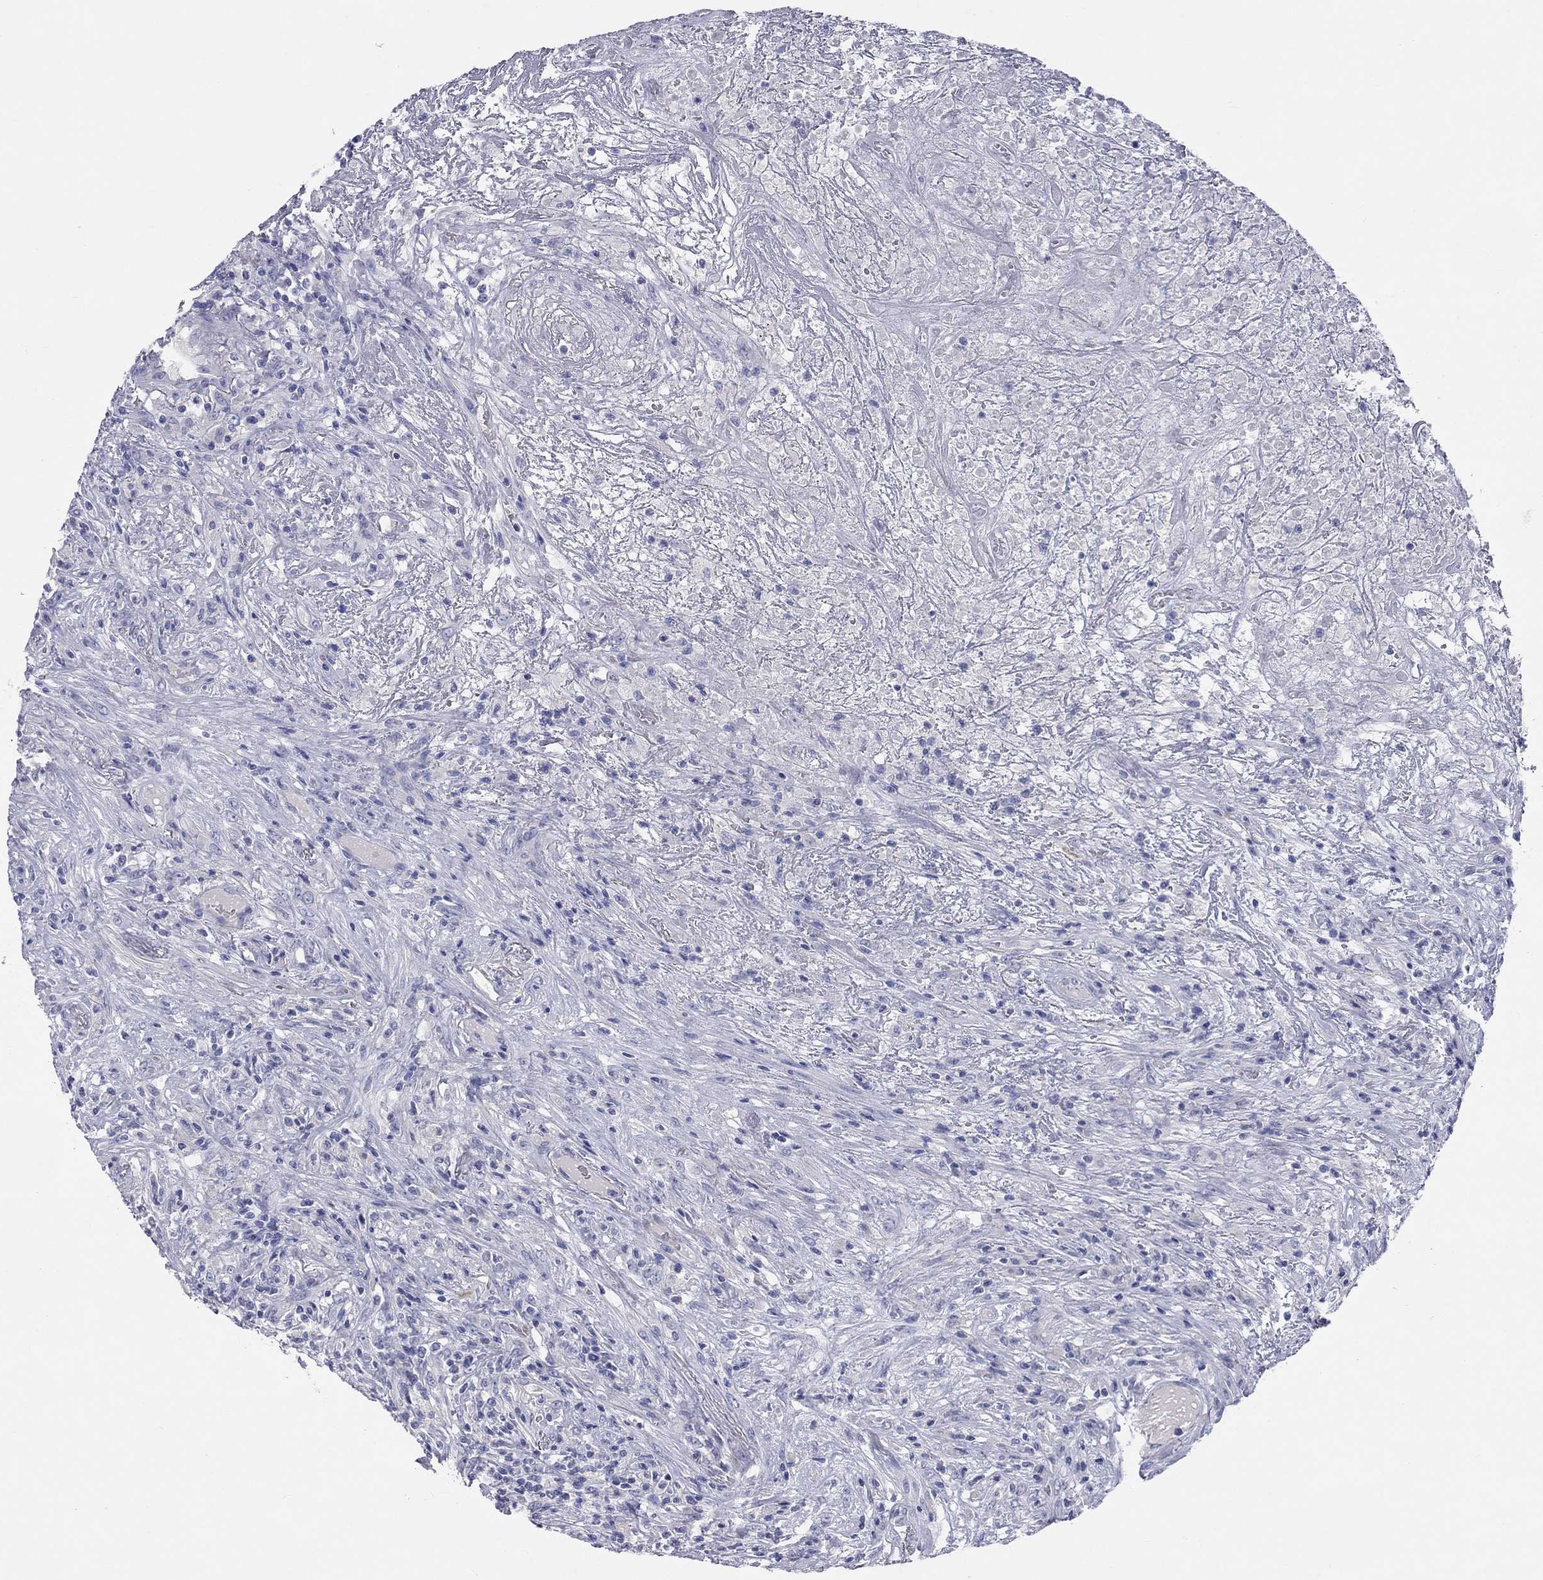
{"staining": {"intensity": "negative", "quantity": "none", "location": "none"}, "tissue": "lymphoma", "cell_type": "Tumor cells", "image_type": "cancer", "snomed": [{"axis": "morphology", "description": "Malignant lymphoma, non-Hodgkin's type, High grade"}, {"axis": "topography", "description": "Lung"}], "caption": "A histopathology image of human high-grade malignant lymphoma, non-Hodgkin's type is negative for staining in tumor cells.", "gene": "PCDHGC5", "patient": {"sex": "male", "age": 79}}